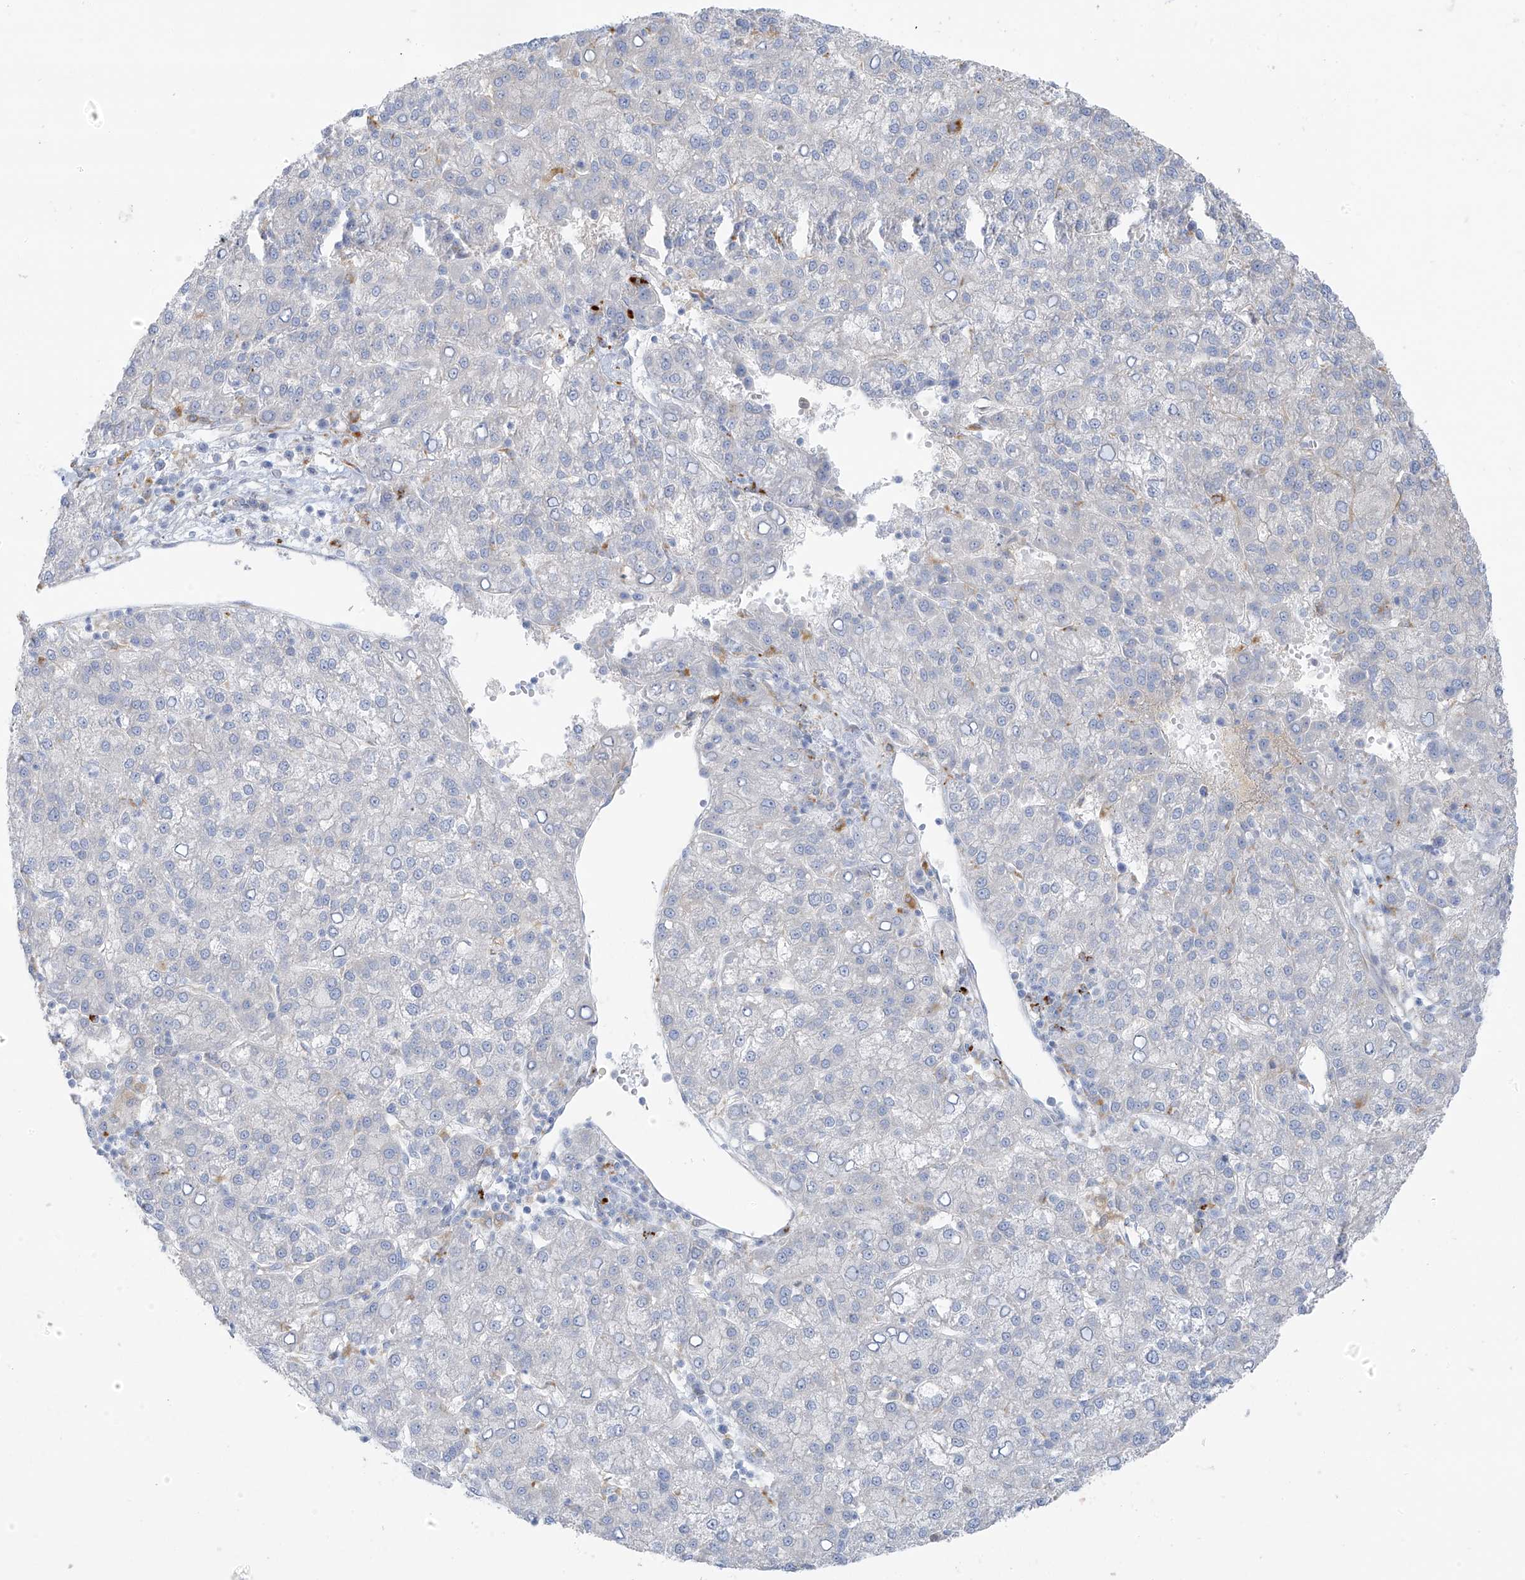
{"staining": {"intensity": "negative", "quantity": "none", "location": "none"}, "tissue": "liver cancer", "cell_type": "Tumor cells", "image_type": "cancer", "snomed": [{"axis": "morphology", "description": "Carcinoma, Hepatocellular, NOS"}, {"axis": "topography", "description": "Liver"}], "caption": "An image of human liver cancer is negative for staining in tumor cells. The staining is performed using DAB (3,3'-diaminobenzidine) brown chromogen with nuclei counter-stained in using hematoxylin.", "gene": "TAL2", "patient": {"sex": "female", "age": 58}}